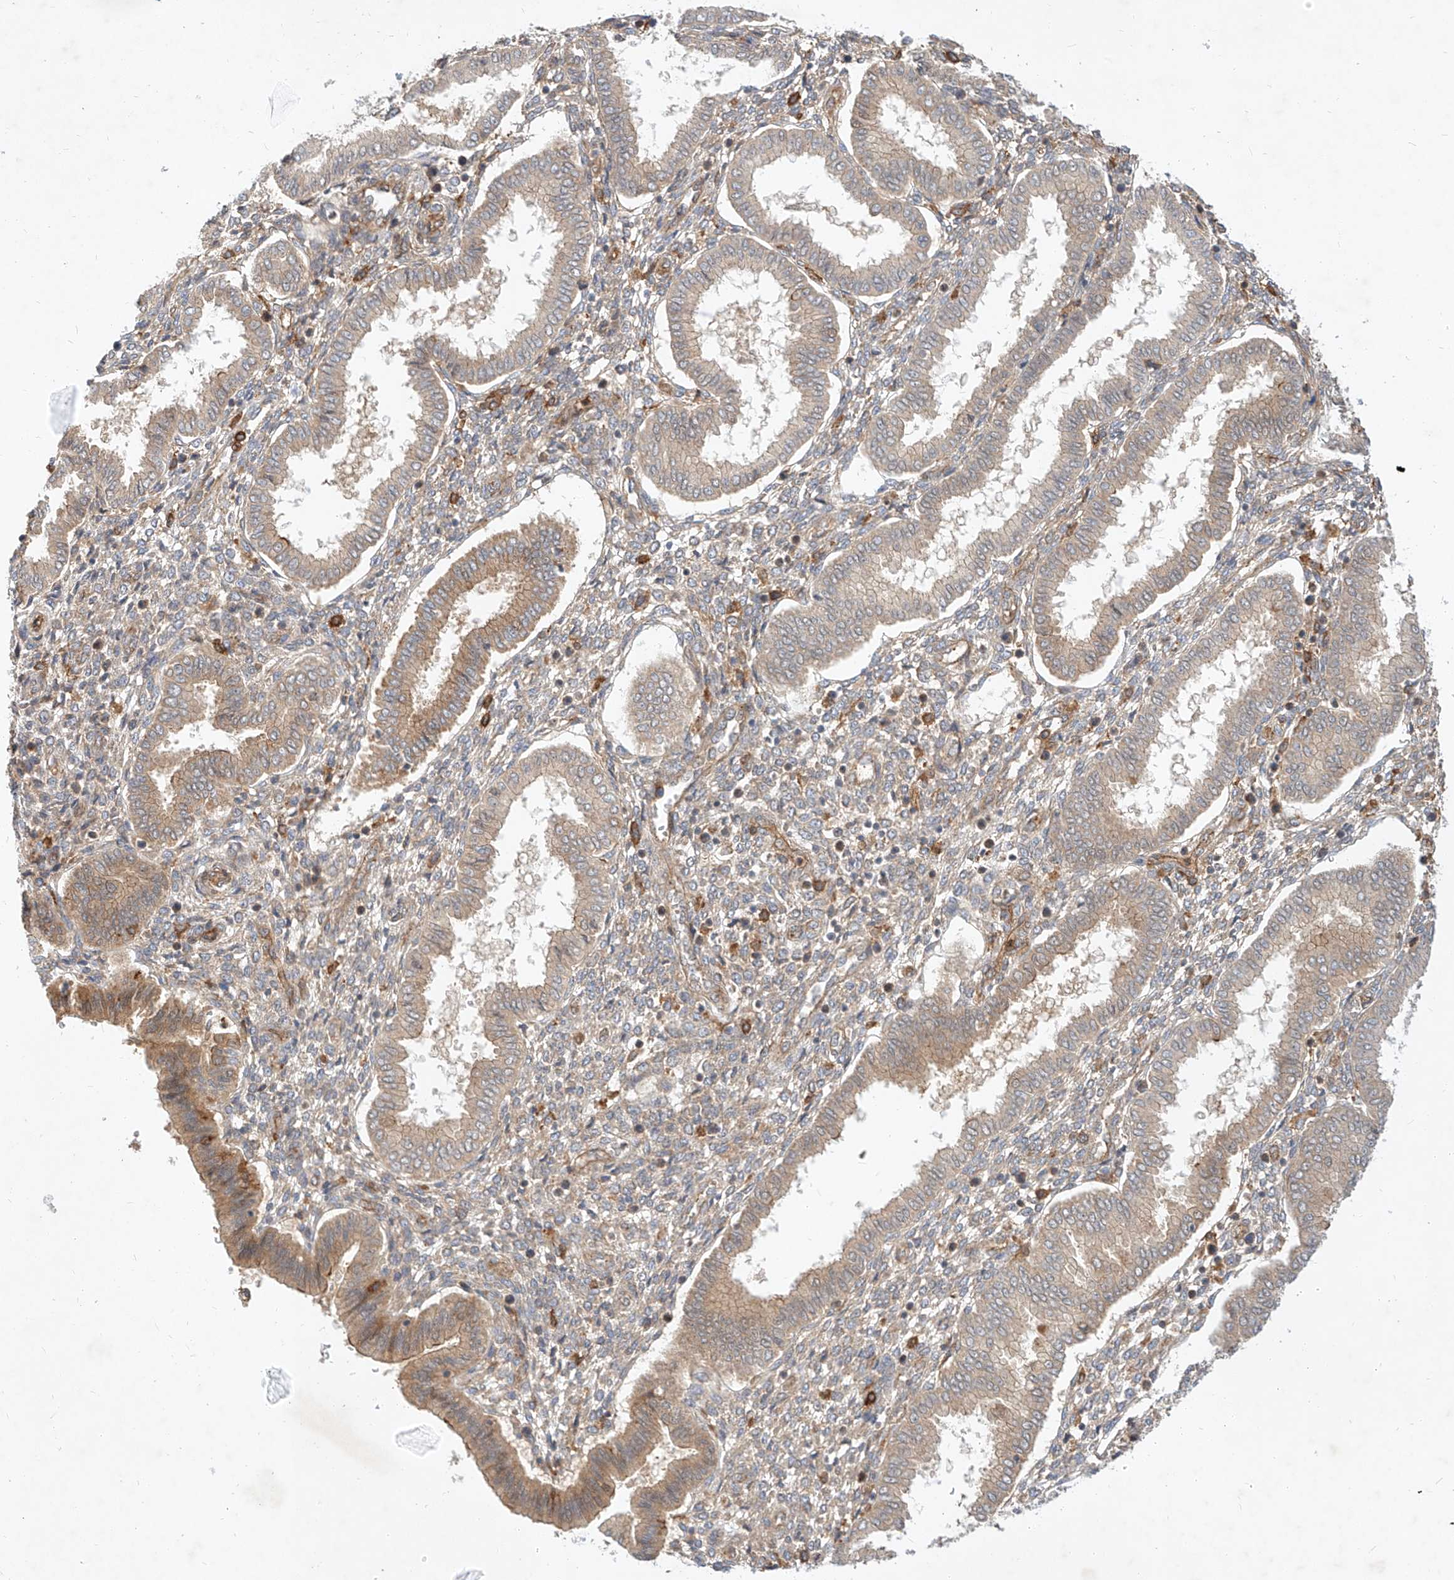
{"staining": {"intensity": "moderate", "quantity": "<25%", "location": "cytoplasmic/membranous"}, "tissue": "endometrium", "cell_type": "Cells in endometrial stroma", "image_type": "normal", "snomed": [{"axis": "morphology", "description": "Normal tissue, NOS"}, {"axis": "topography", "description": "Endometrium"}], "caption": "Cells in endometrial stroma demonstrate moderate cytoplasmic/membranous staining in about <25% of cells in benign endometrium.", "gene": "NFAM1", "patient": {"sex": "female", "age": 24}}